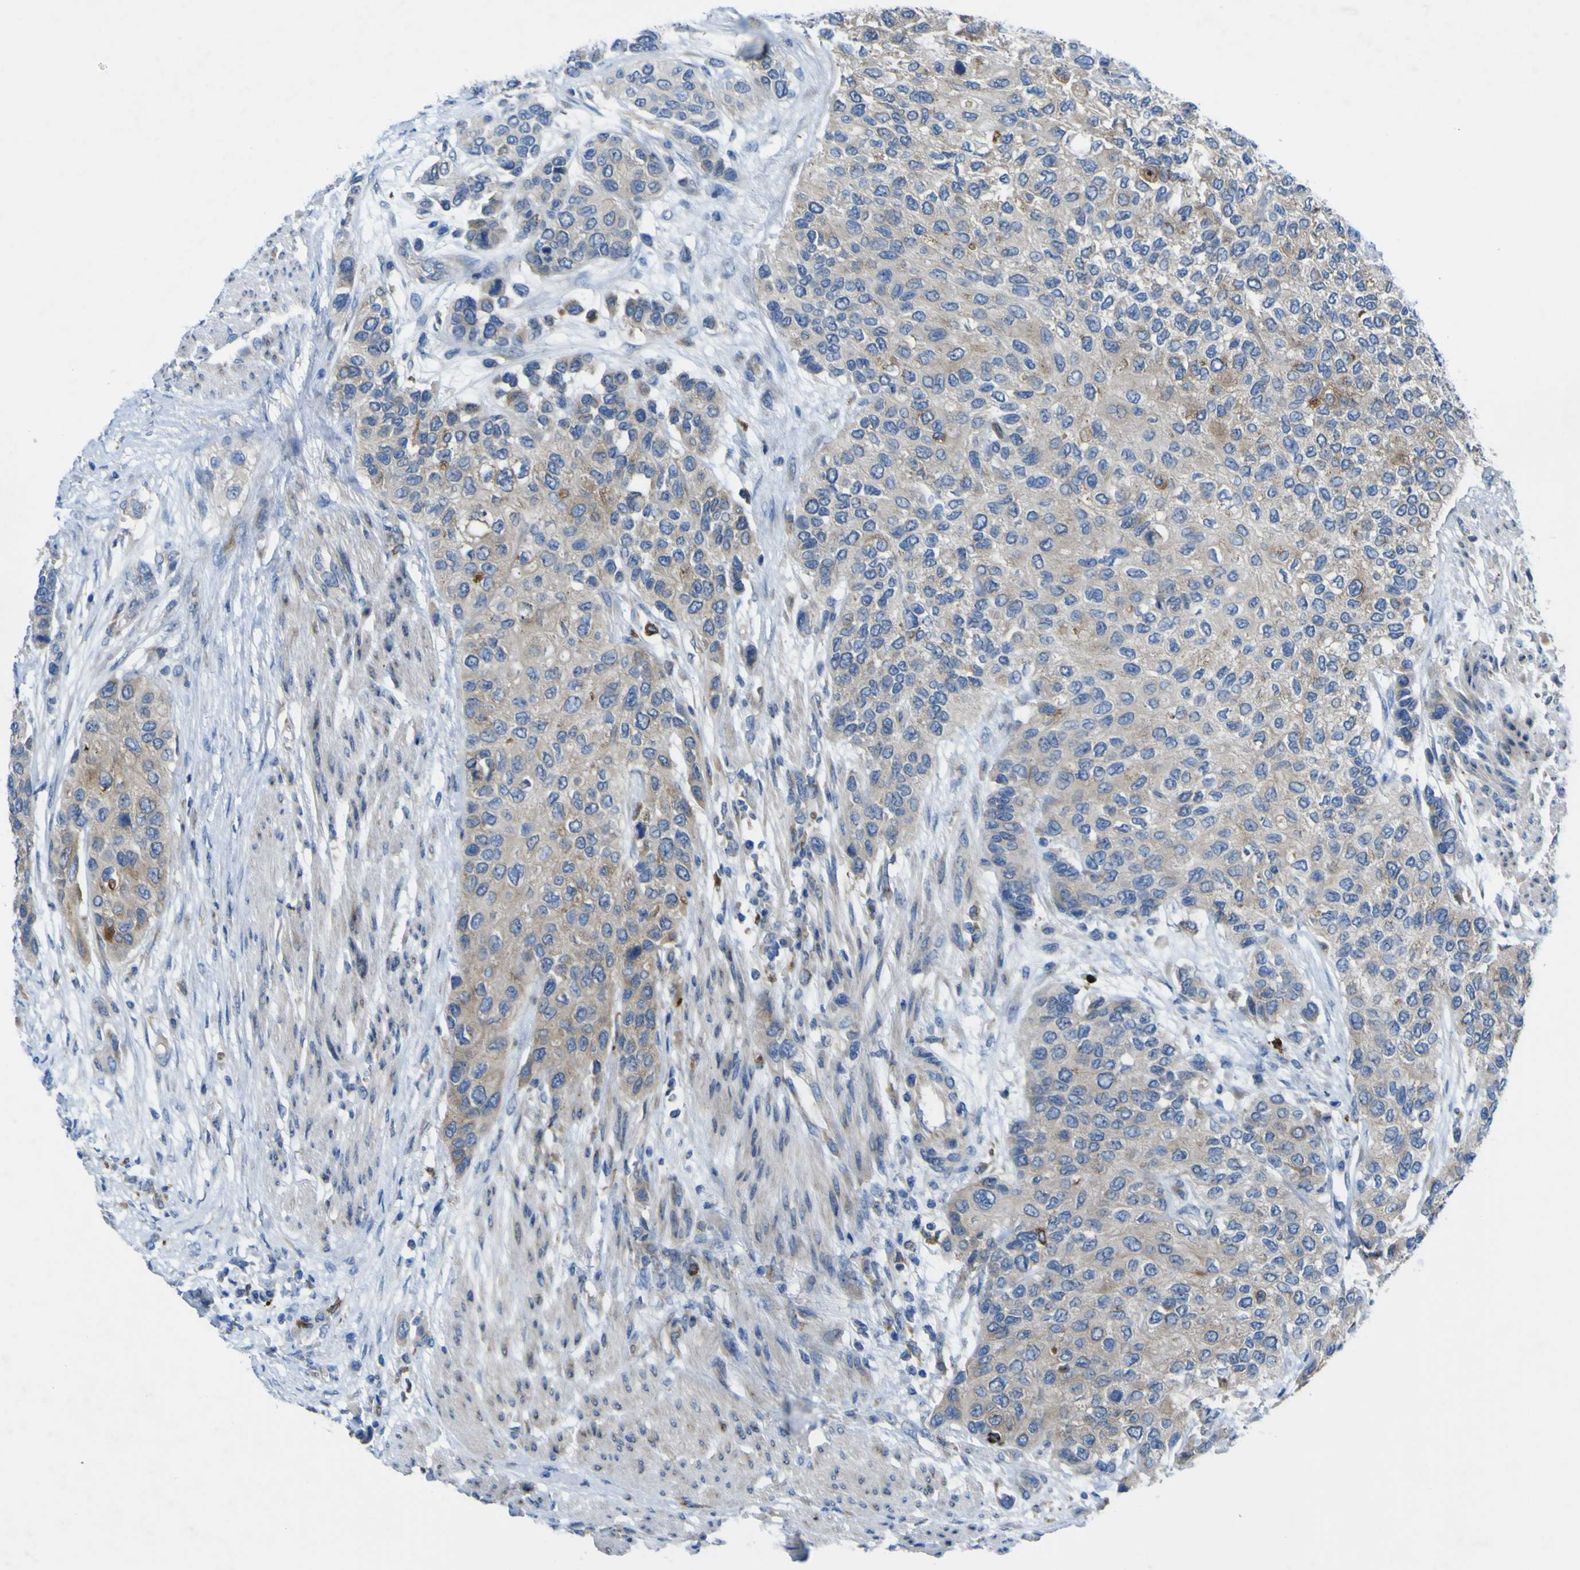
{"staining": {"intensity": "weak", "quantity": ">75%", "location": "cytoplasmic/membranous"}, "tissue": "urothelial cancer", "cell_type": "Tumor cells", "image_type": "cancer", "snomed": [{"axis": "morphology", "description": "Urothelial carcinoma, High grade"}, {"axis": "topography", "description": "Urinary bladder"}], "caption": "Protein staining exhibits weak cytoplasmic/membranous staining in about >75% of tumor cells in high-grade urothelial carcinoma. The staining is performed using DAB (3,3'-diaminobenzidine) brown chromogen to label protein expression. The nuclei are counter-stained blue using hematoxylin.", "gene": "CST3", "patient": {"sex": "female", "age": 56}}